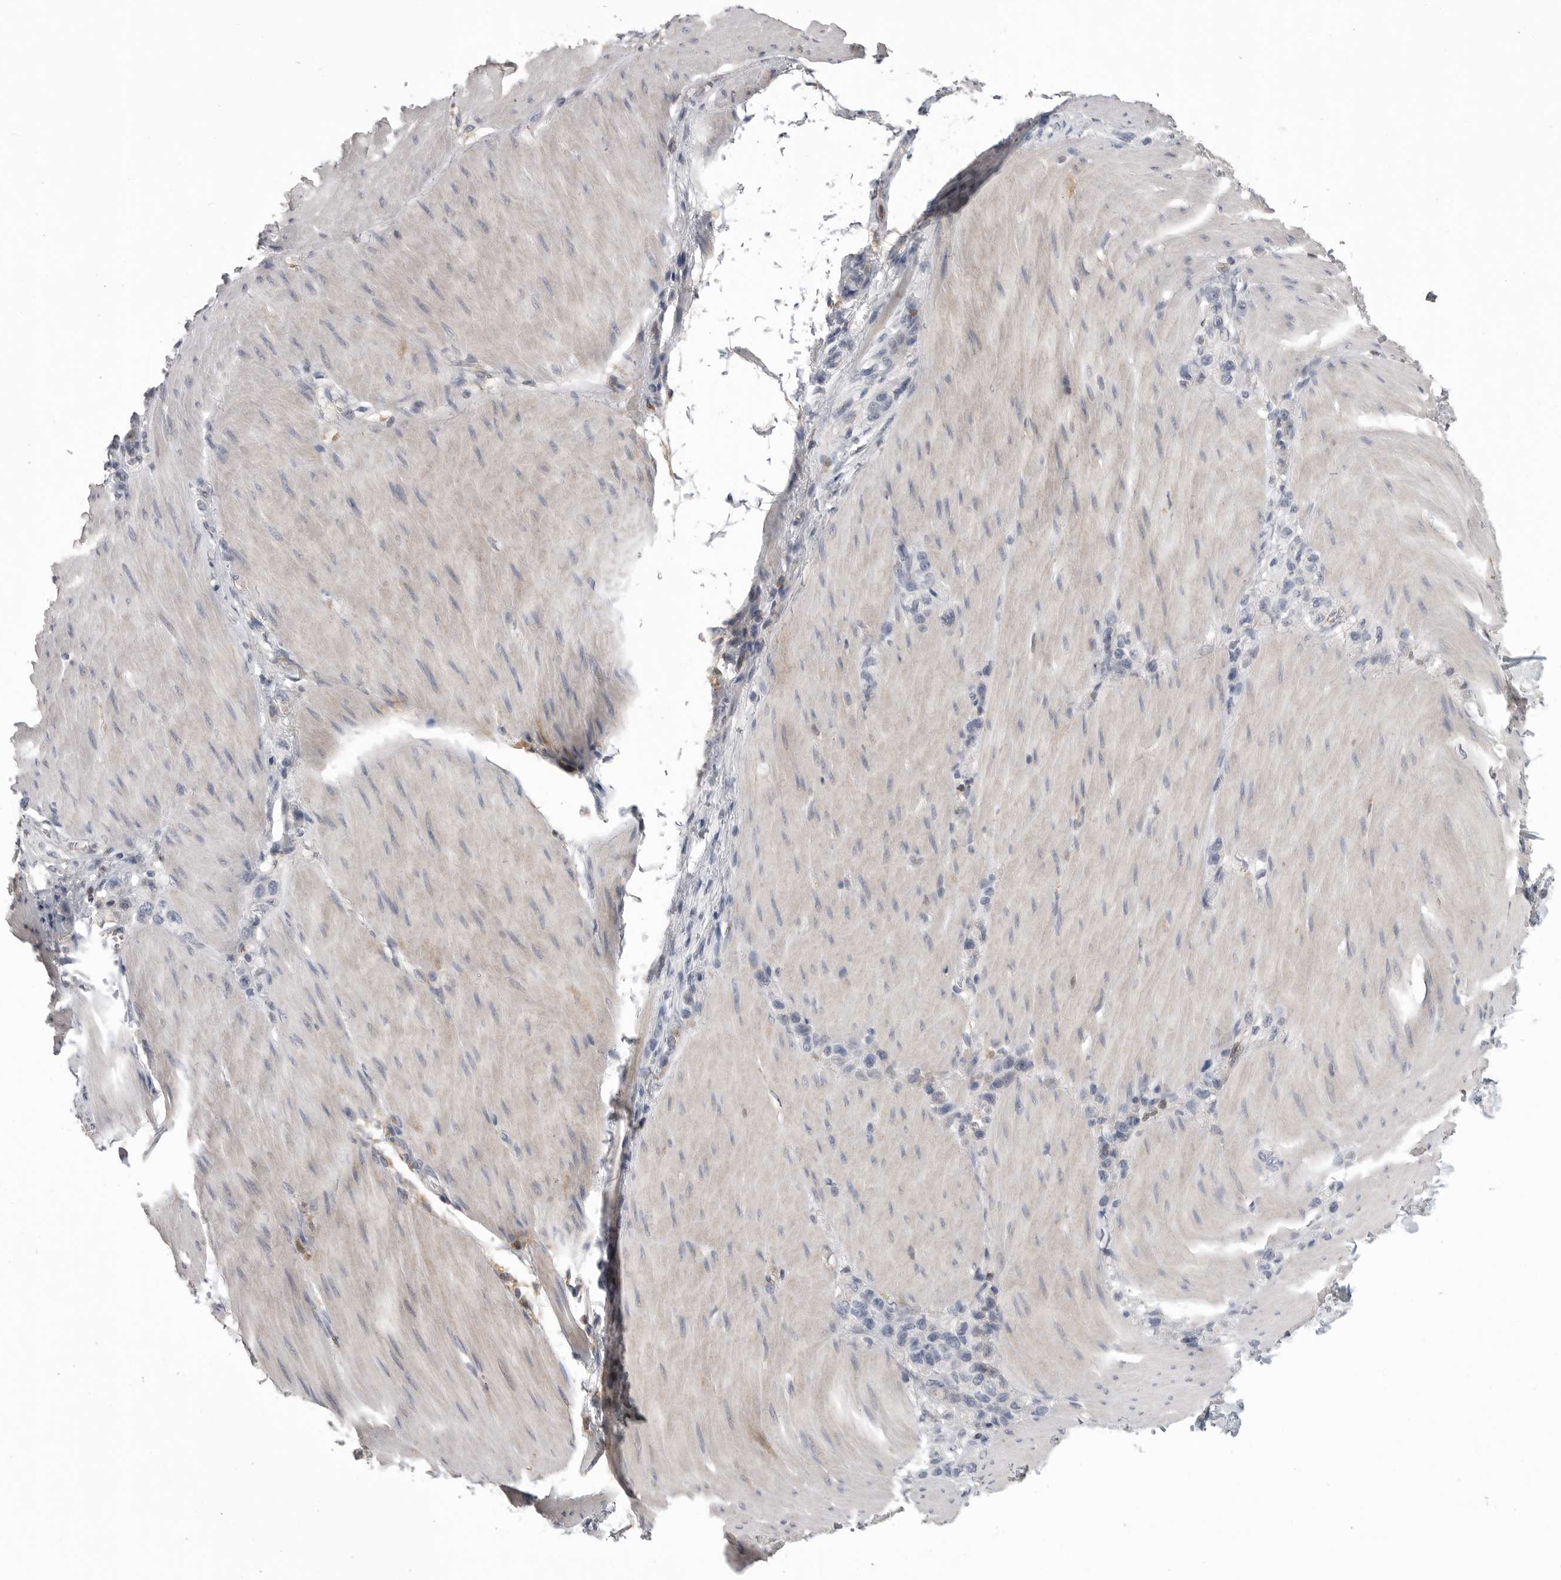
{"staining": {"intensity": "negative", "quantity": "none", "location": "none"}, "tissue": "stomach cancer", "cell_type": "Tumor cells", "image_type": "cancer", "snomed": [{"axis": "morphology", "description": "Adenocarcinoma, NOS"}, {"axis": "topography", "description": "Stomach"}], "caption": "The immunohistochemistry (IHC) image has no significant positivity in tumor cells of stomach cancer tissue.", "gene": "SERPING1", "patient": {"sex": "female", "age": 65}}